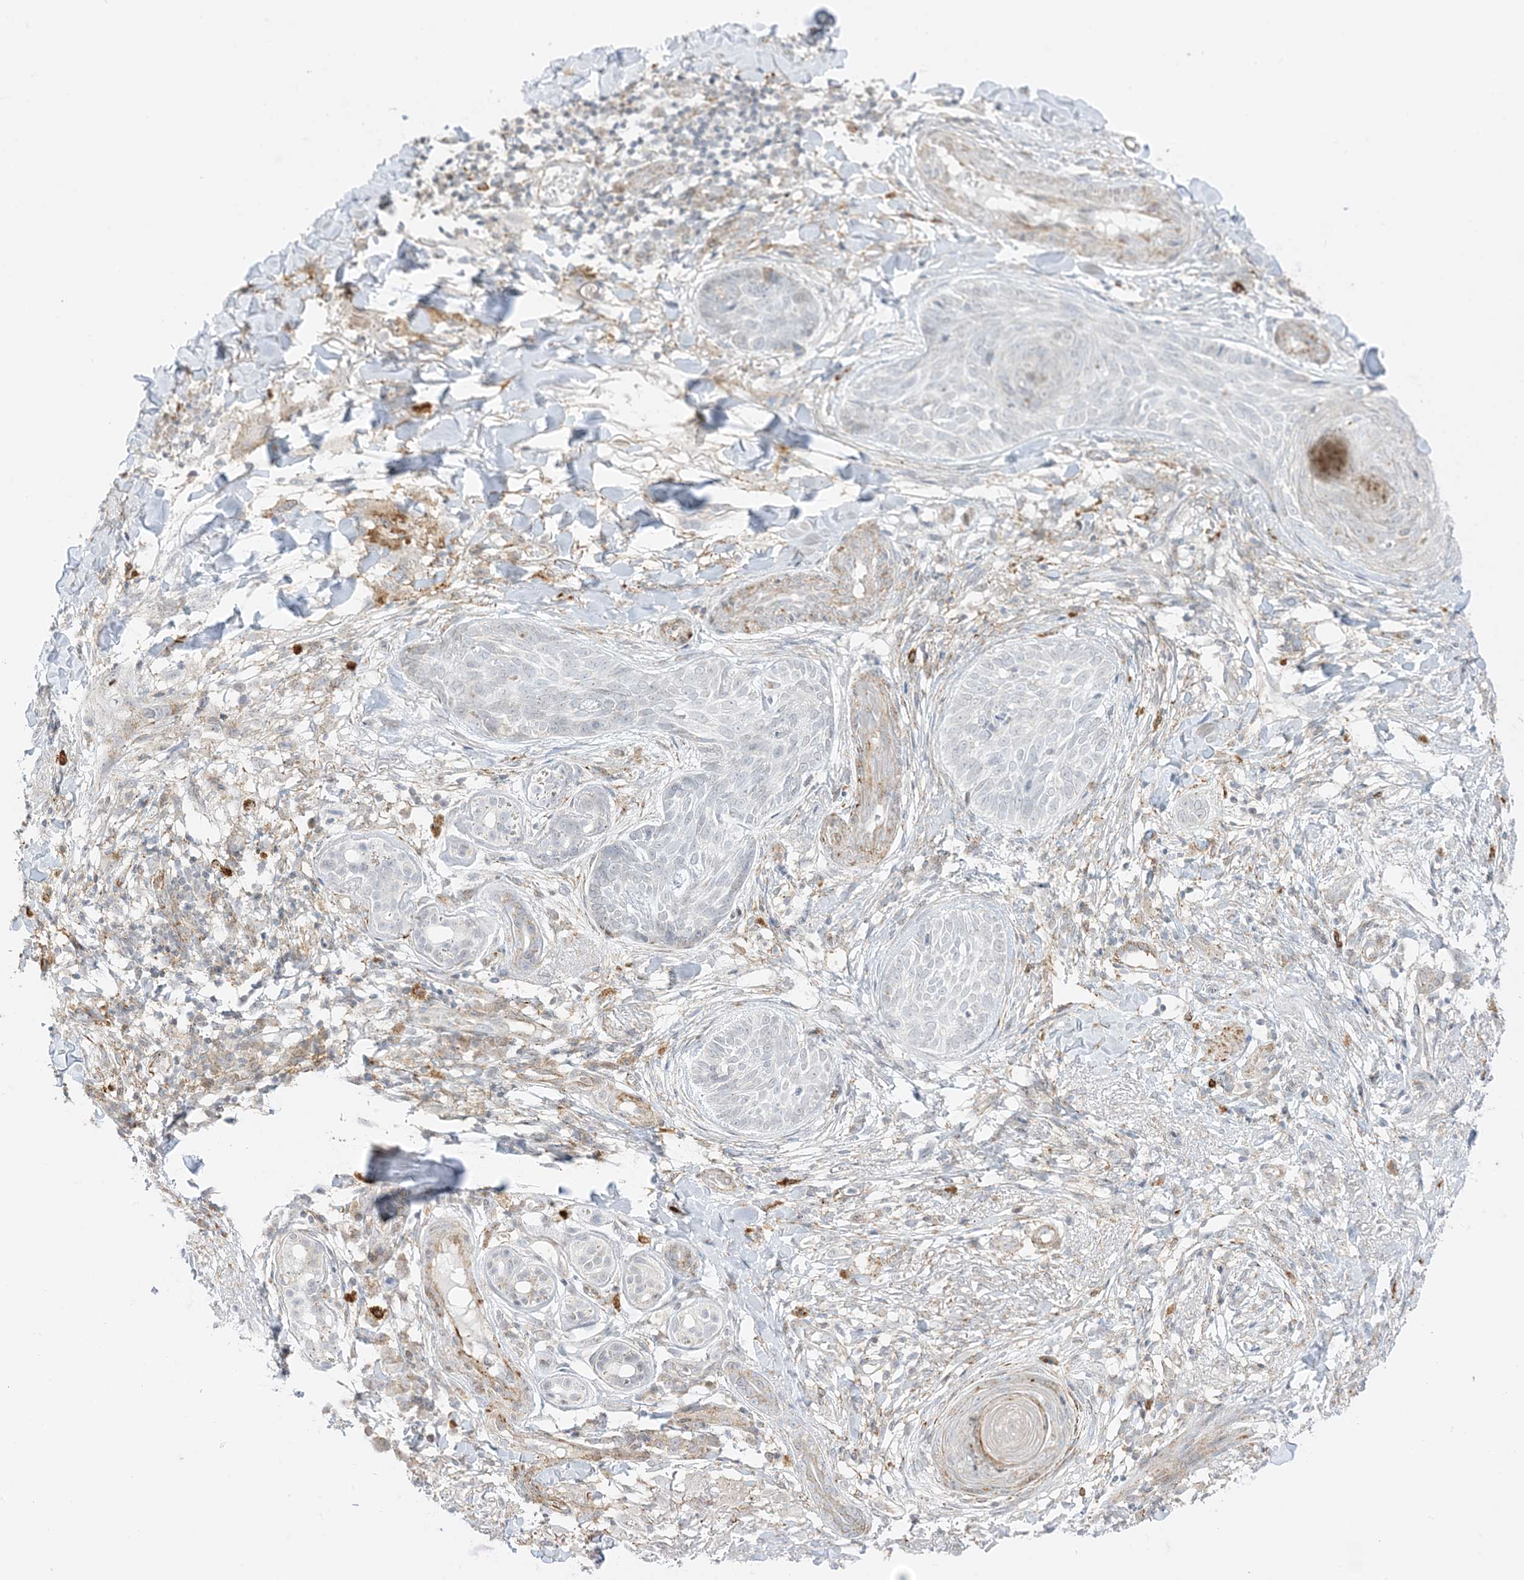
{"staining": {"intensity": "negative", "quantity": "none", "location": "none"}, "tissue": "skin cancer", "cell_type": "Tumor cells", "image_type": "cancer", "snomed": [{"axis": "morphology", "description": "Basal cell carcinoma"}, {"axis": "topography", "description": "Skin"}], "caption": "Basal cell carcinoma (skin) was stained to show a protein in brown. There is no significant expression in tumor cells.", "gene": "RAC1", "patient": {"sex": "male", "age": 85}}